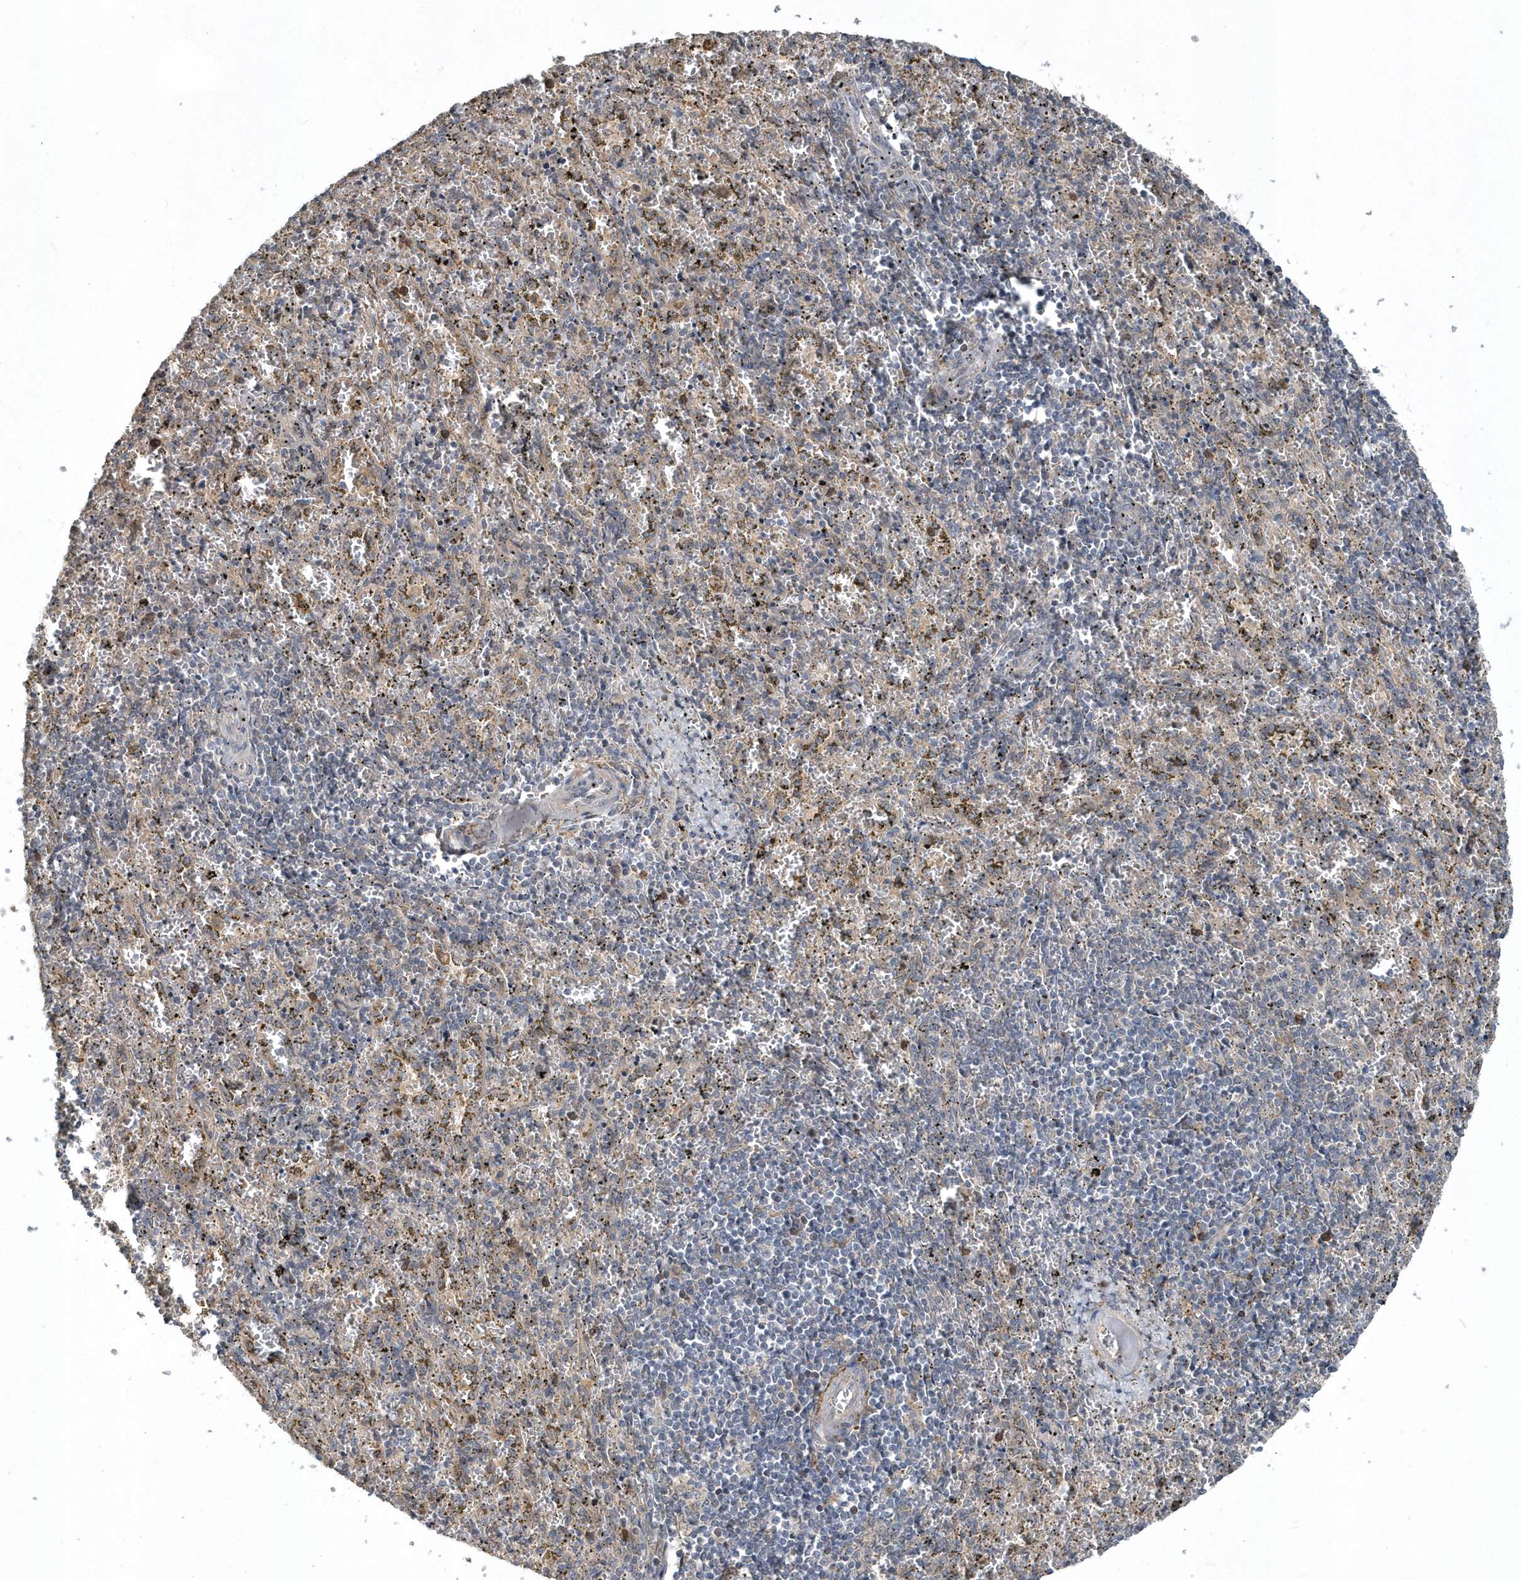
{"staining": {"intensity": "weak", "quantity": "<25%", "location": "cytoplasmic/membranous"}, "tissue": "spleen", "cell_type": "Cells in red pulp", "image_type": "normal", "snomed": [{"axis": "morphology", "description": "Normal tissue, NOS"}, {"axis": "topography", "description": "Spleen"}], "caption": "DAB (3,3'-diaminobenzidine) immunohistochemical staining of benign spleen shows no significant staining in cells in red pulp. Brightfield microscopy of IHC stained with DAB (brown) and hematoxylin (blue), captured at high magnification.", "gene": "HMGCS1", "patient": {"sex": "male", "age": 11}}